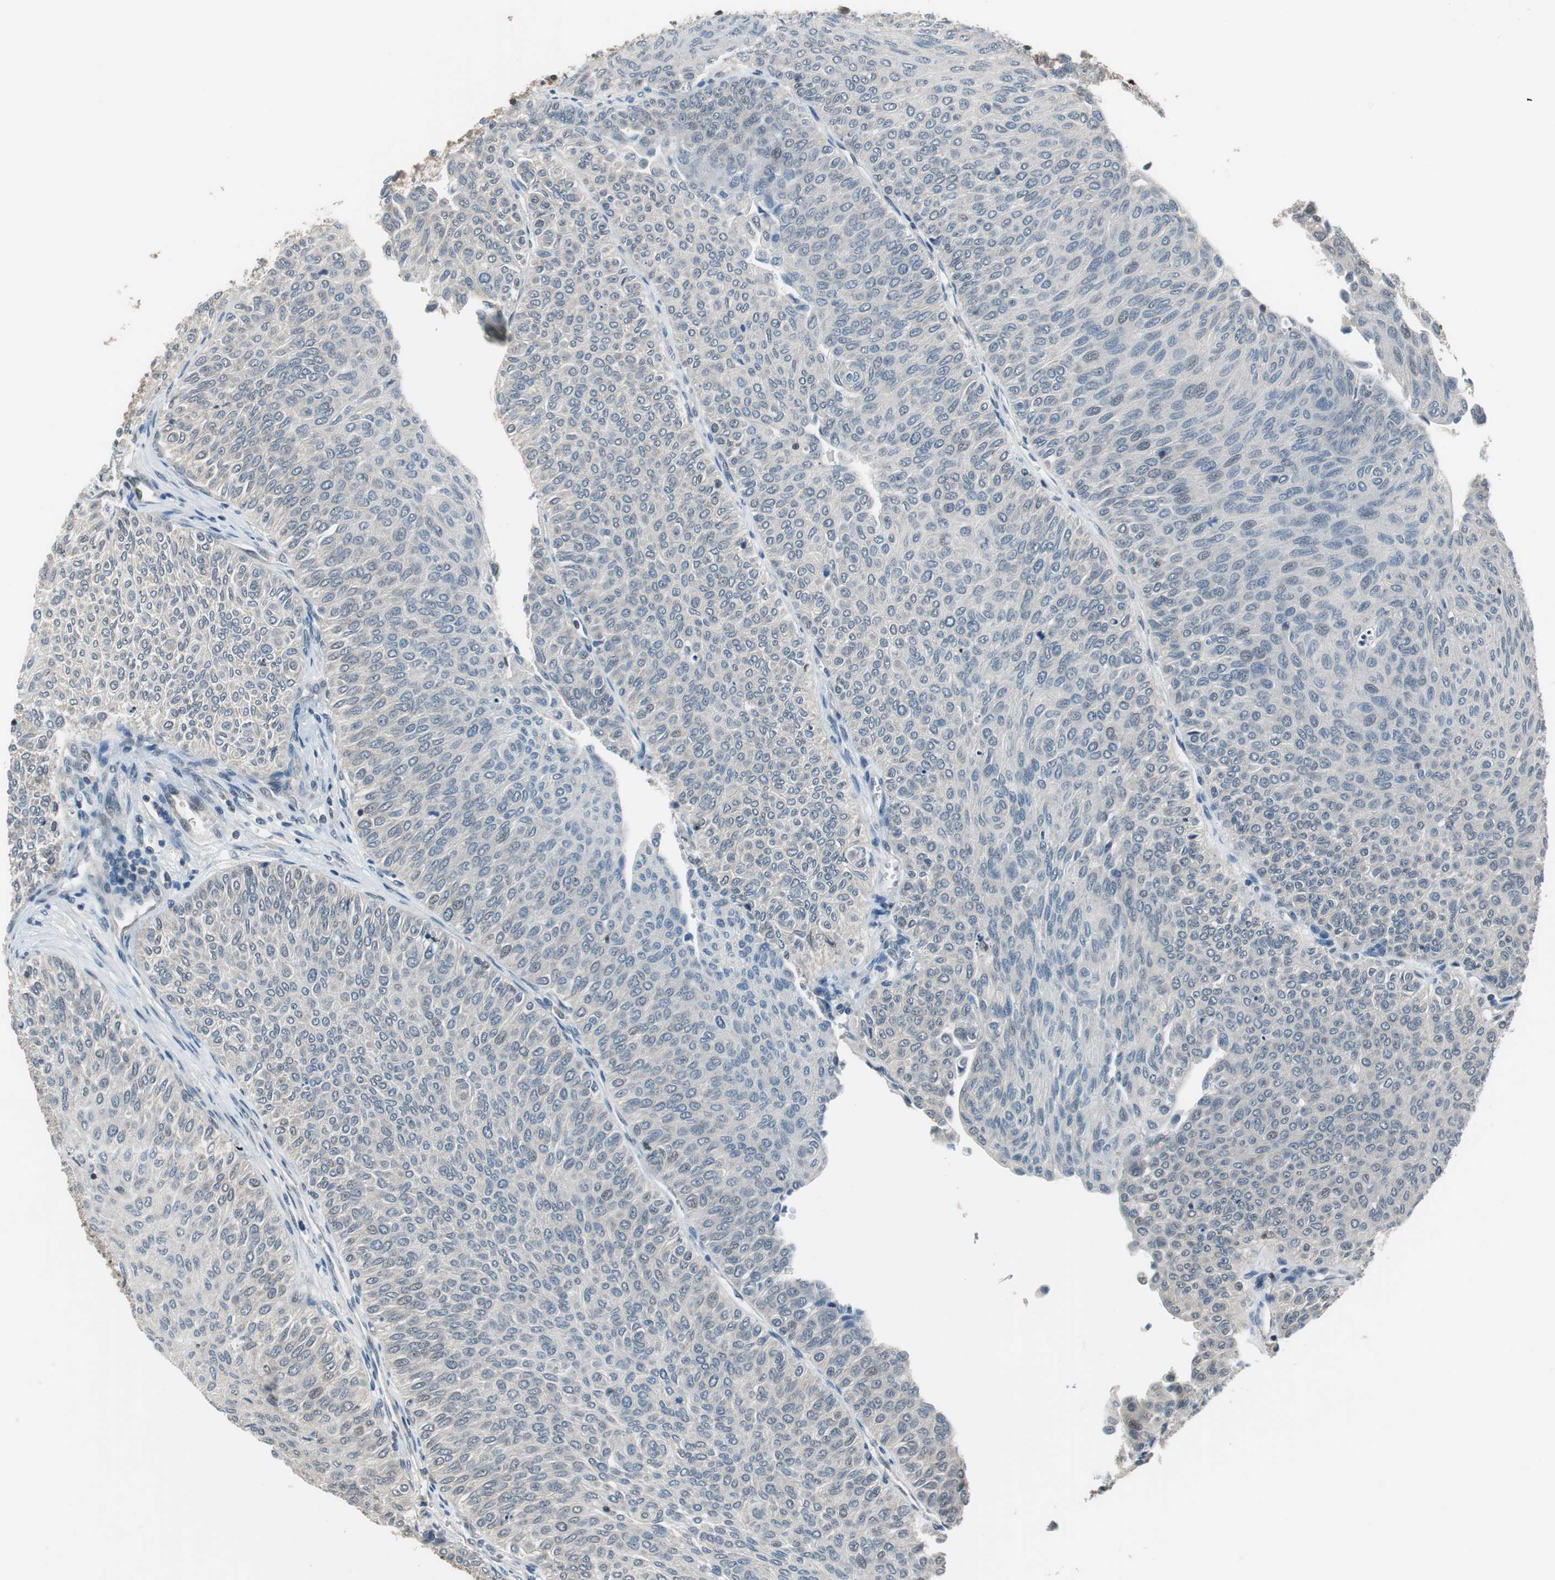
{"staining": {"intensity": "weak", "quantity": "<25%", "location": "nuclear"}, "tissue": "urothelial cancer", "cell_type": "Tumor cells", "image_type": "cancer", "snomed": [{"axis": "morphology", "description": "Urothelial carcinoma, Low grade"}, {"axis": "topography", "description": "Urinary bladder"}], "caption": "IHC histopathology image of urothelial carcinoma (low-grade) stained for a protein (brown), which displays no staining in tumor cells.", "gene": "MAFB", "patient": {"sex": "male", "age": 78}}